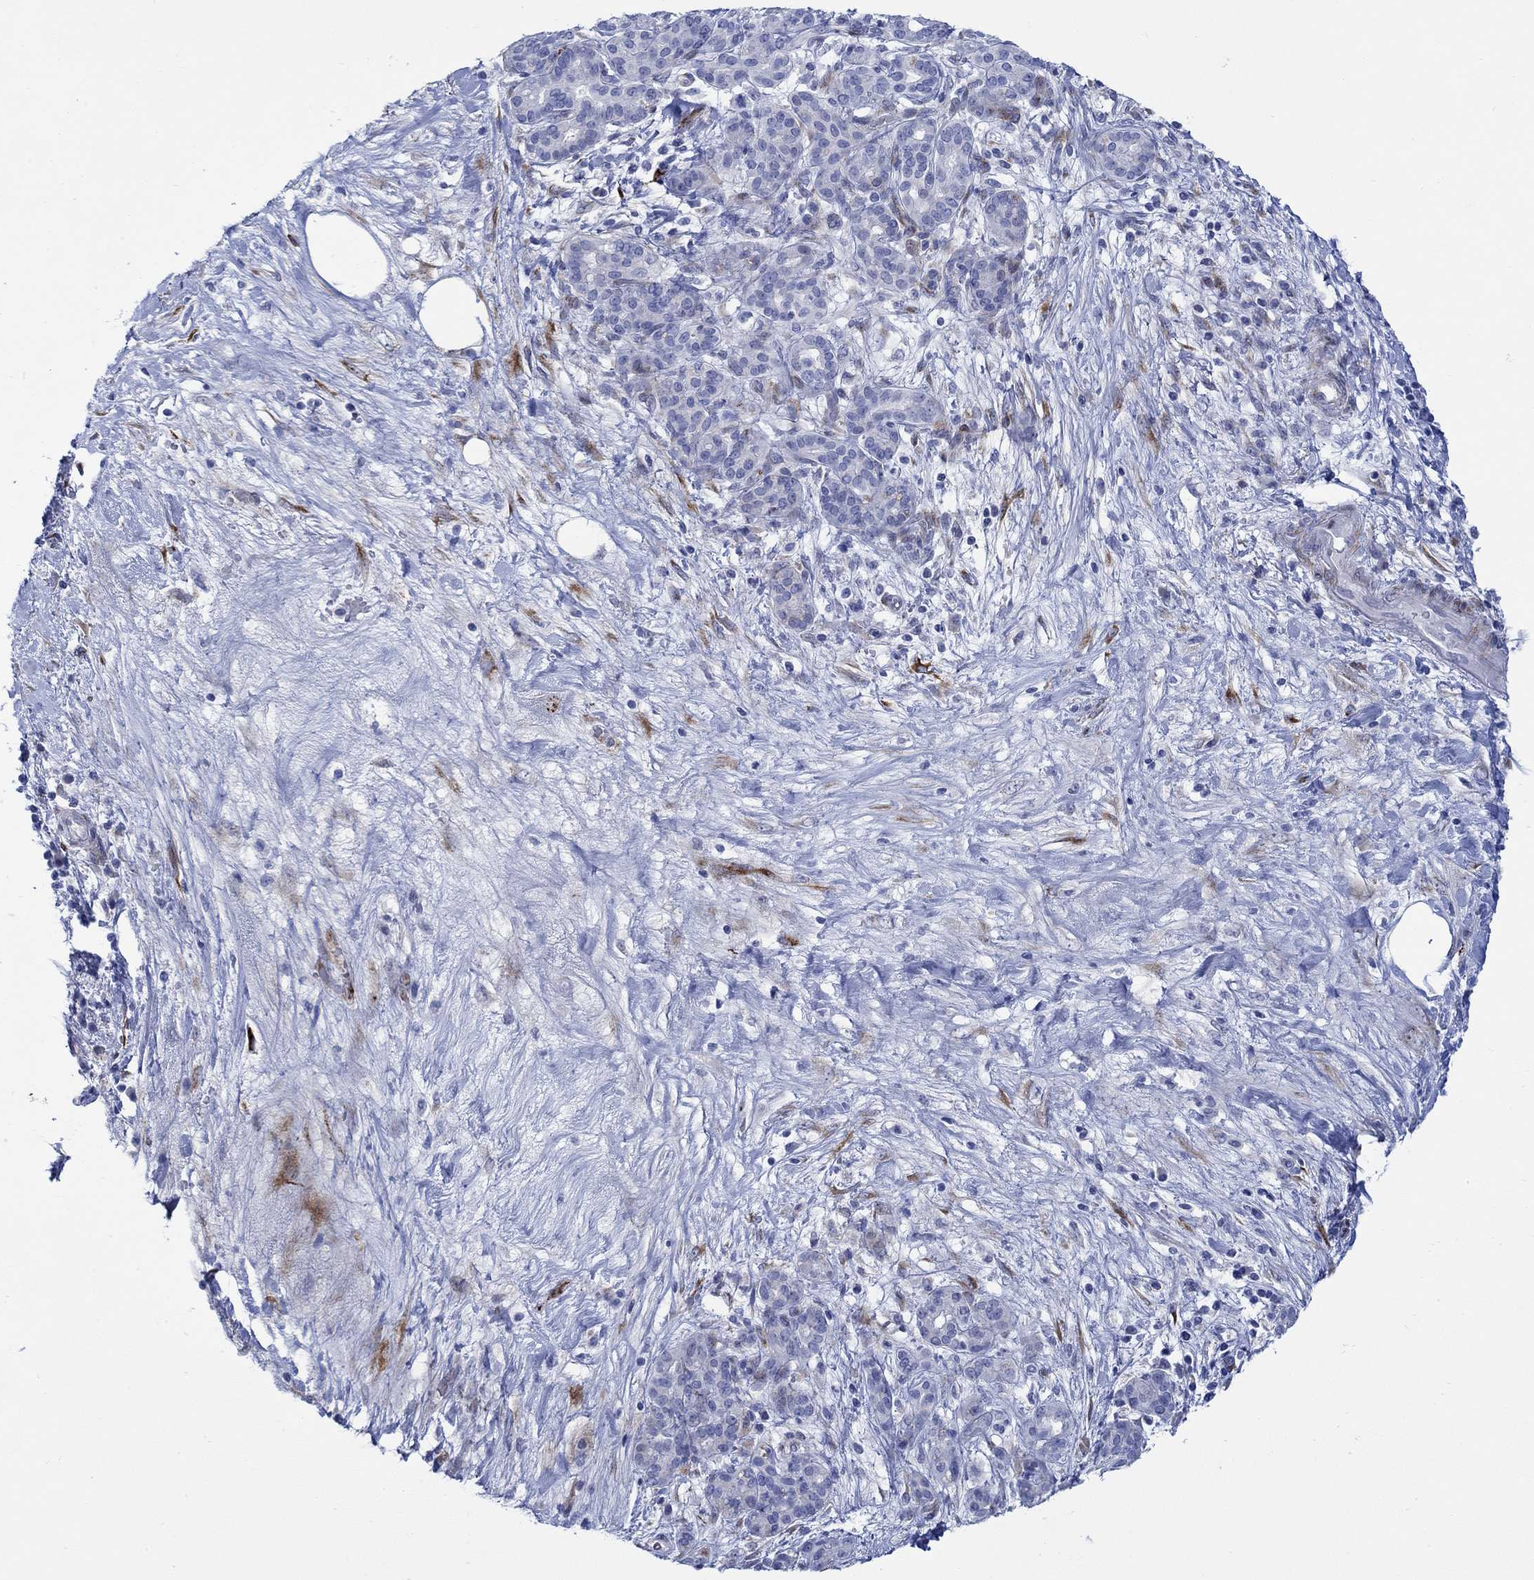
{"staining": {"intensity": "negative", "quantity": "none", "location": "none"}, "tissue": "pancreatic cancer", "cell_type": "Tumor cells", "image_type": "cancer", "snomed": [{"axis": "morphology", "description": "Adenocarcinoma, NOS"}, {"axis": "topography", "description": "Pancreas"}], "caption": "Tumor cells show no significant protein expression in pancreatic cancer. (Brightfield microscopy of DAB immunohistochemistry (IHC) at high magnification).", "gene": "KSR2", "patient": {"sex": "male", "age": 44}}